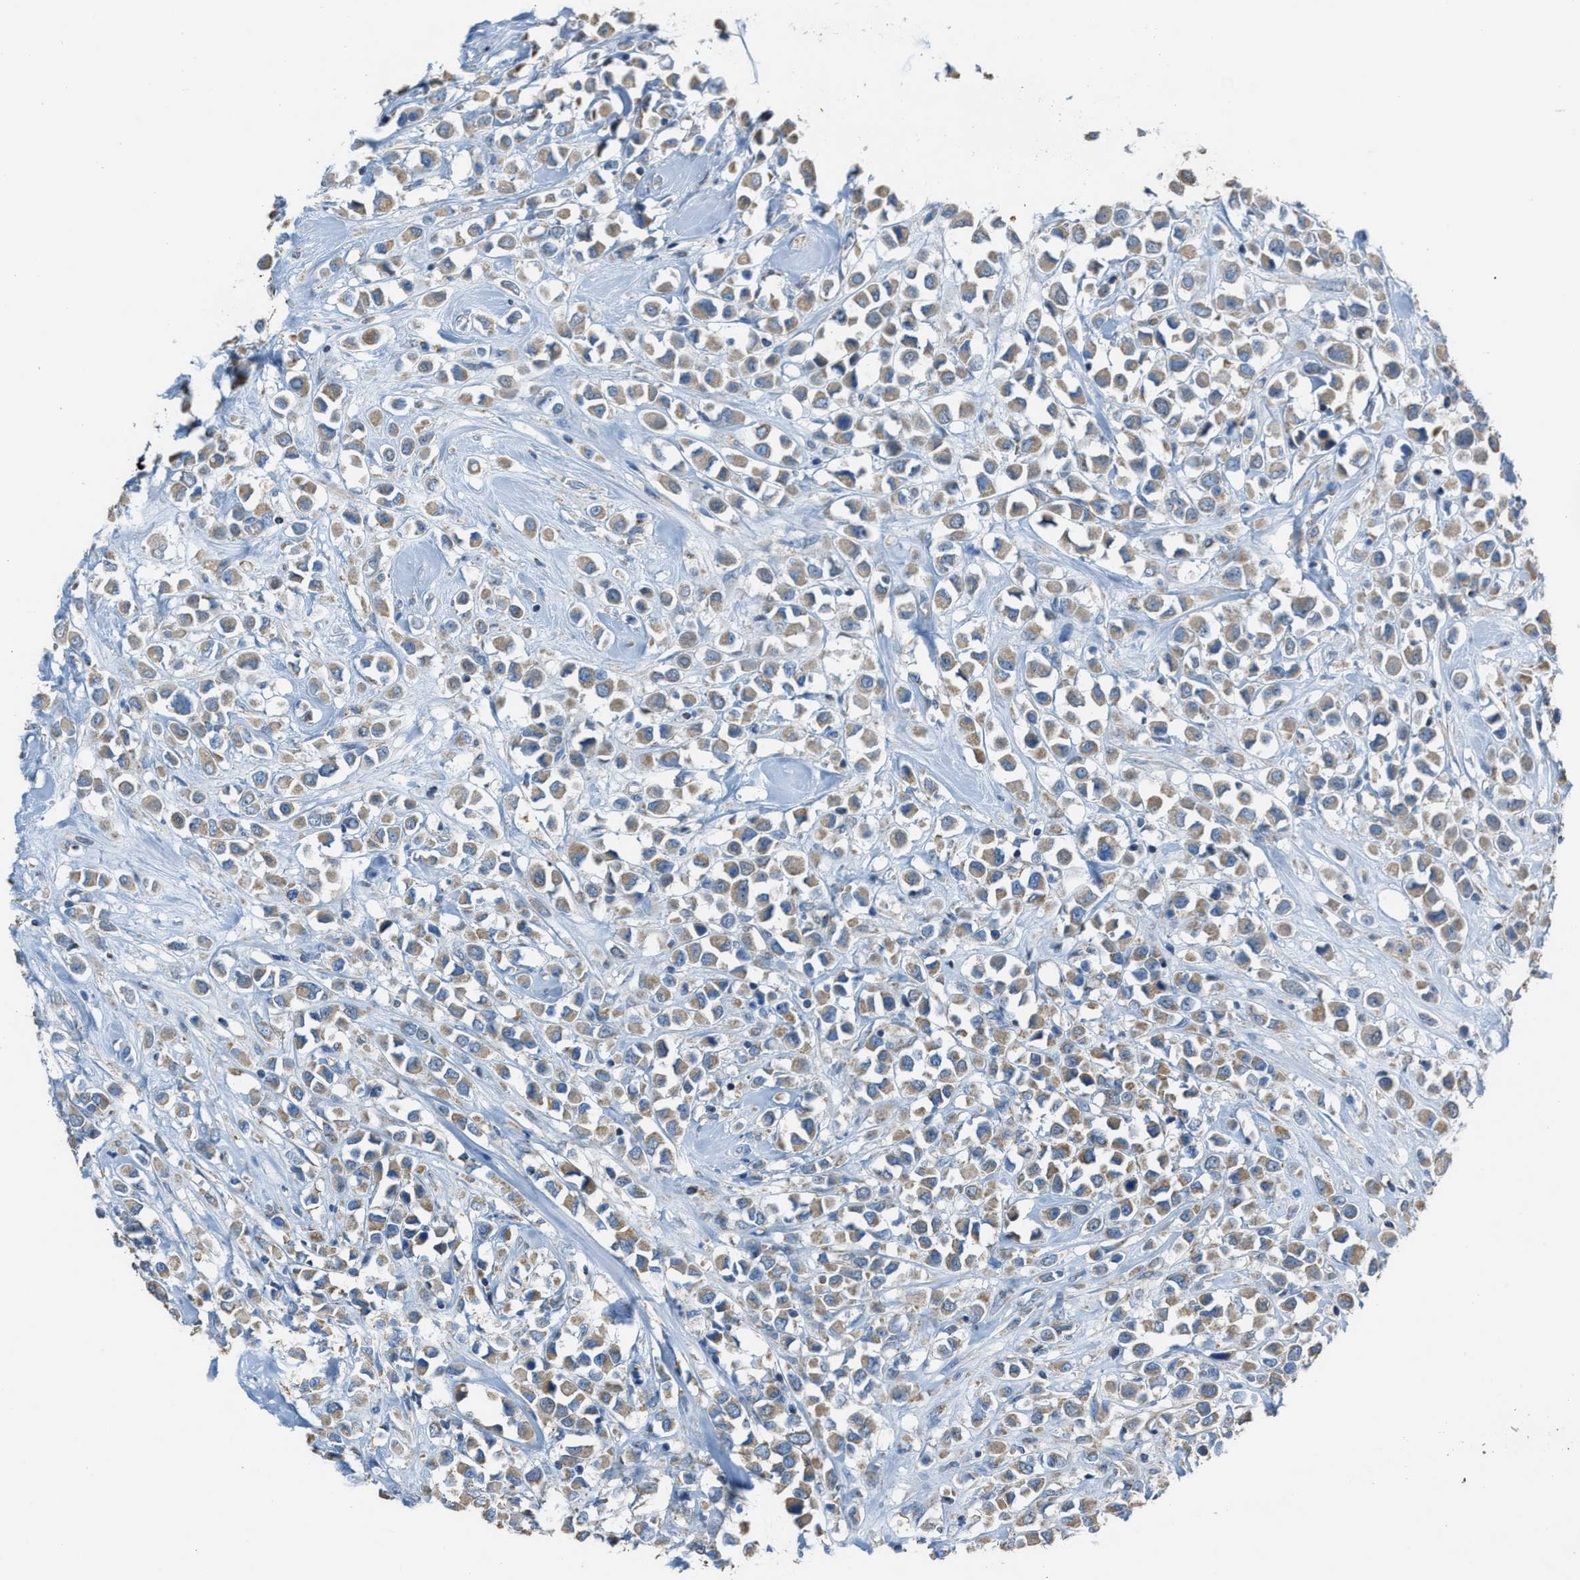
{"staining": {"intensity": "weak", "quantity": ">75%", "location": "cytoplasmic/membranous"}, "tissue": "breast cancer", "cell_type": "Tumor cells", "image_type": "cancer", "snomed": [{"axis": "morphology", "description": "Duct carcinoma"}, {"axis": "topography", "description": "Breast"}], "caption": "Immunohistochemical staining of breast cancer demonstrates weak cytoplasmic/membranous protein expression in approximately >75% of tumor cells.", "gene": "SLC25A11", "patient": {"sex": "female", "age": 61}}